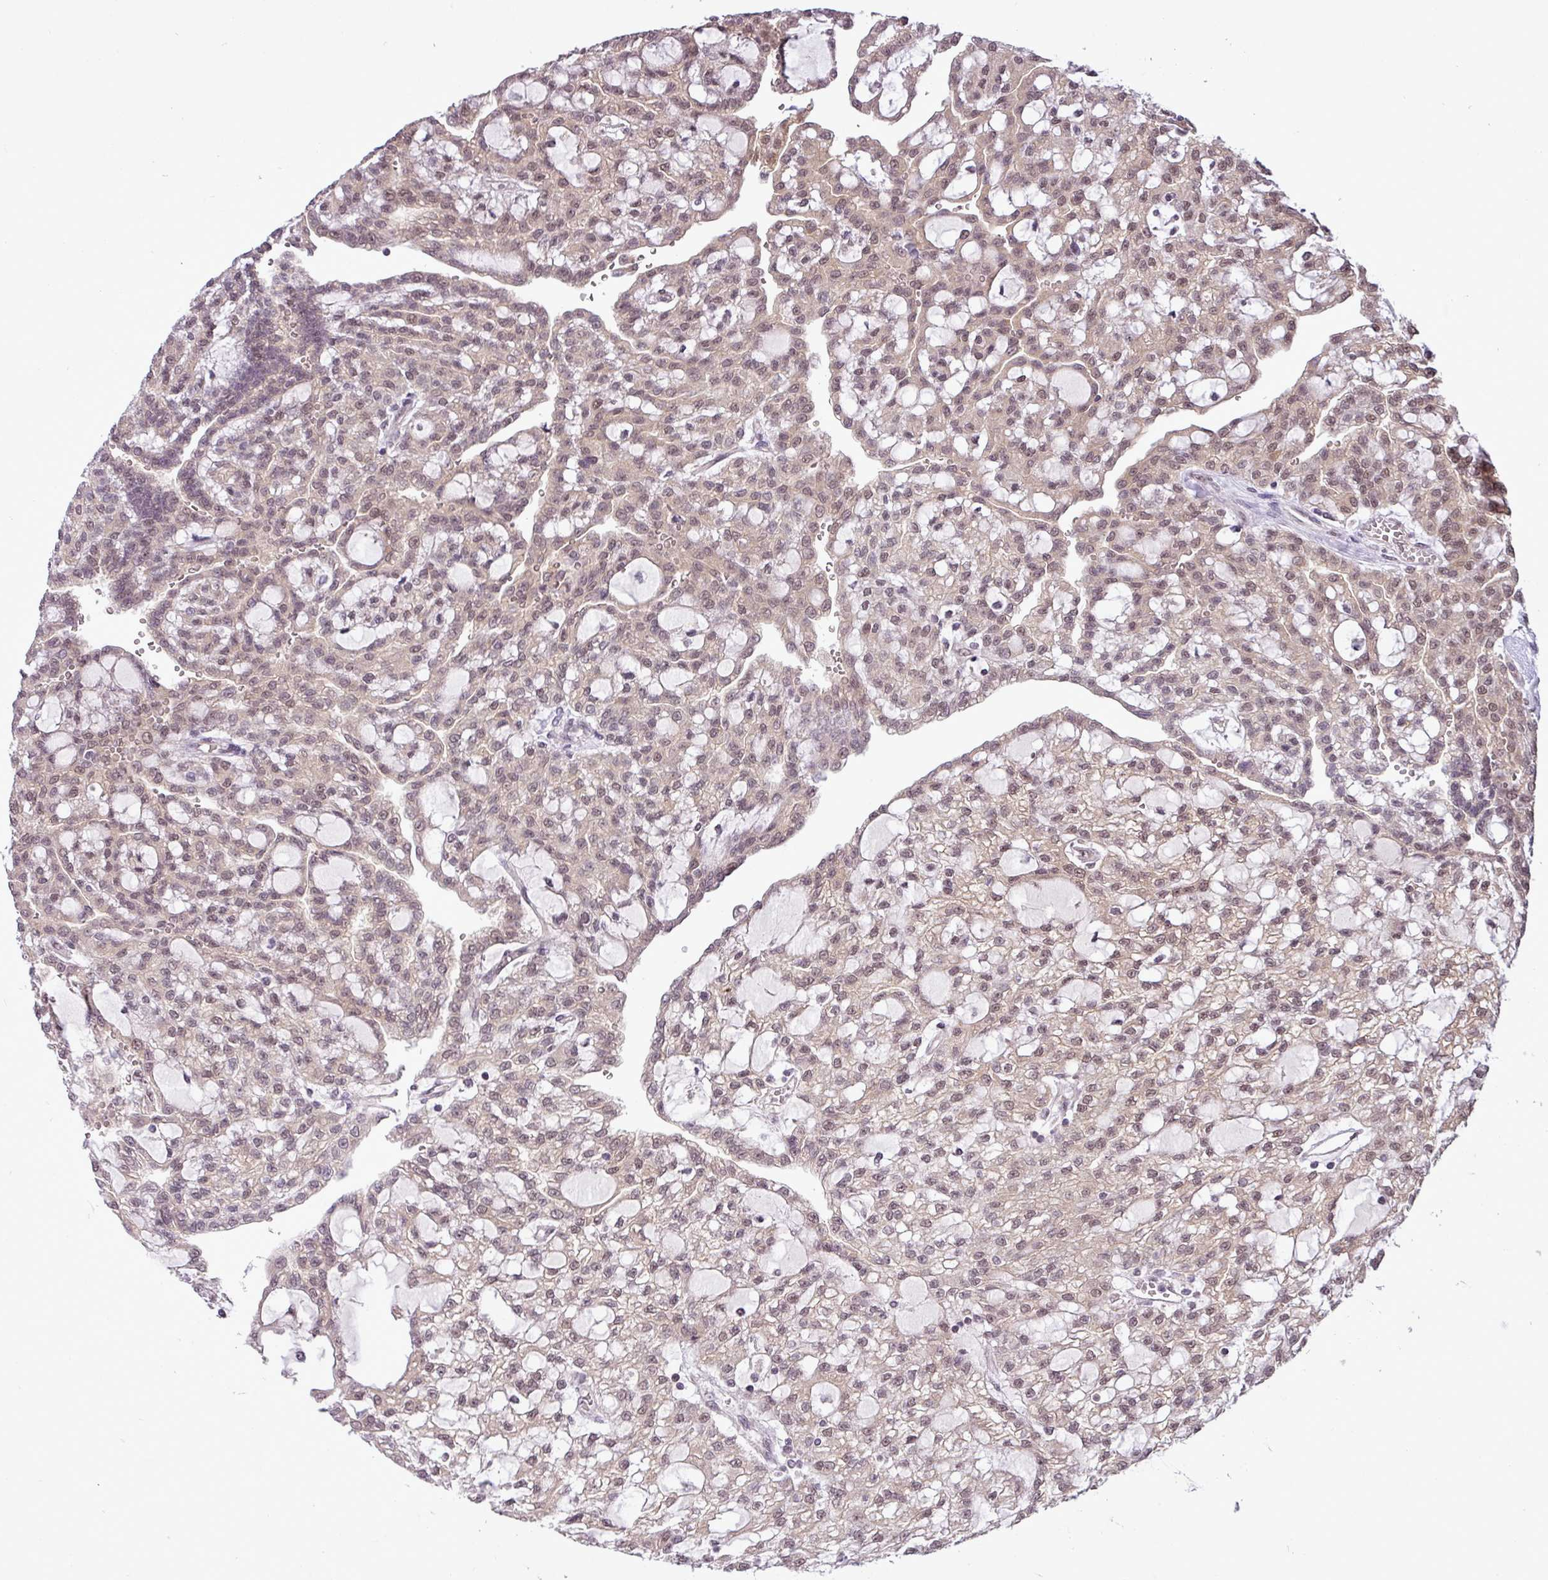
{"staining": {"intensity": "moderate", "quantity": ">75%", "location": "nuclear"}, "tissue": "renal cancer", "cell_type": "Tumor cells", "image_type": "cancer", "snomed": [{"axis": "morphology", "description": "Adenocarcinoma, NOS"}, {"axis": "topography", "description": "Kidney"}], "caption": "Immunohistochemistry (IHC) of human renal adenocarcinoma exhibits medium levels of moderate nuclear expression in about >75% of tumor cells. (DAB IHC with brightfield microscopy, high magnification).", "gene": "MFHAS1", "patient": {"sex": "male", "age": 63}}